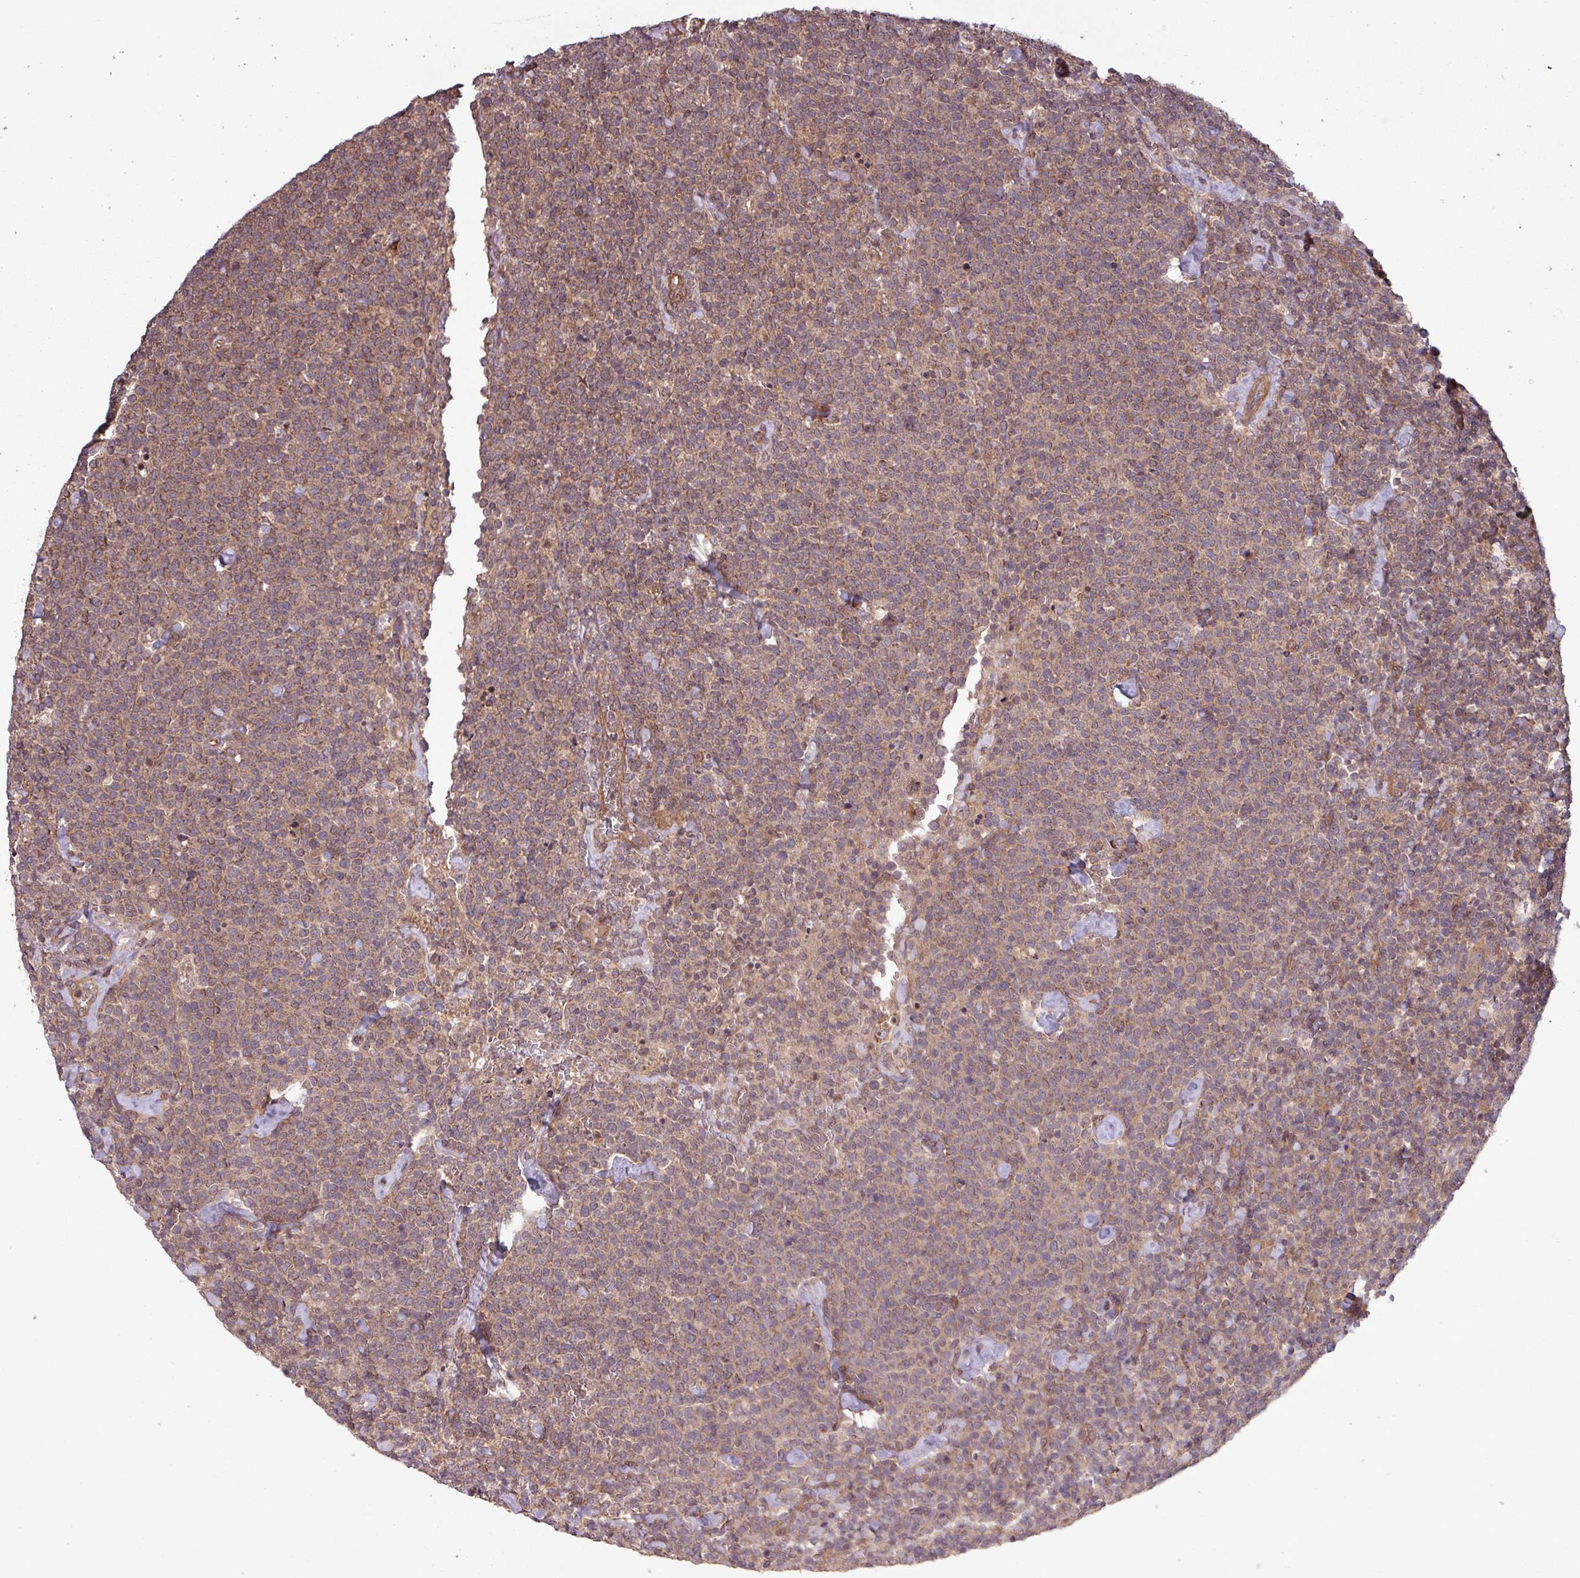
{"staining": {"intensity": "moderate", "quantity": ">75%", "location": "cytoplasmic/membranous"}, "tissue": "lymphoma", "cell_type": "Tumor cells", "image_type": "cancer", "snomed": [{"axis": "morphology", "description": "Malignant lymphoma, non-Hodgkin's type, High grade"}, {"axis": "topography", "description": "Lymph node"}], "caption": "Immunohistochemical staining of high-grade malignant lymphoma, non-Hodgkin's type shows moderate cytoplasmic/membranous protein expression in approximately >75% of tumor cells. The staining was performed using DAB to visualize the protein expression in brown, while the nuclei were stained in blue with hematoxylin (Magnification: 20x).", "gene": "TRABD2A", "patient": {"sex": "male", "age": 61}}